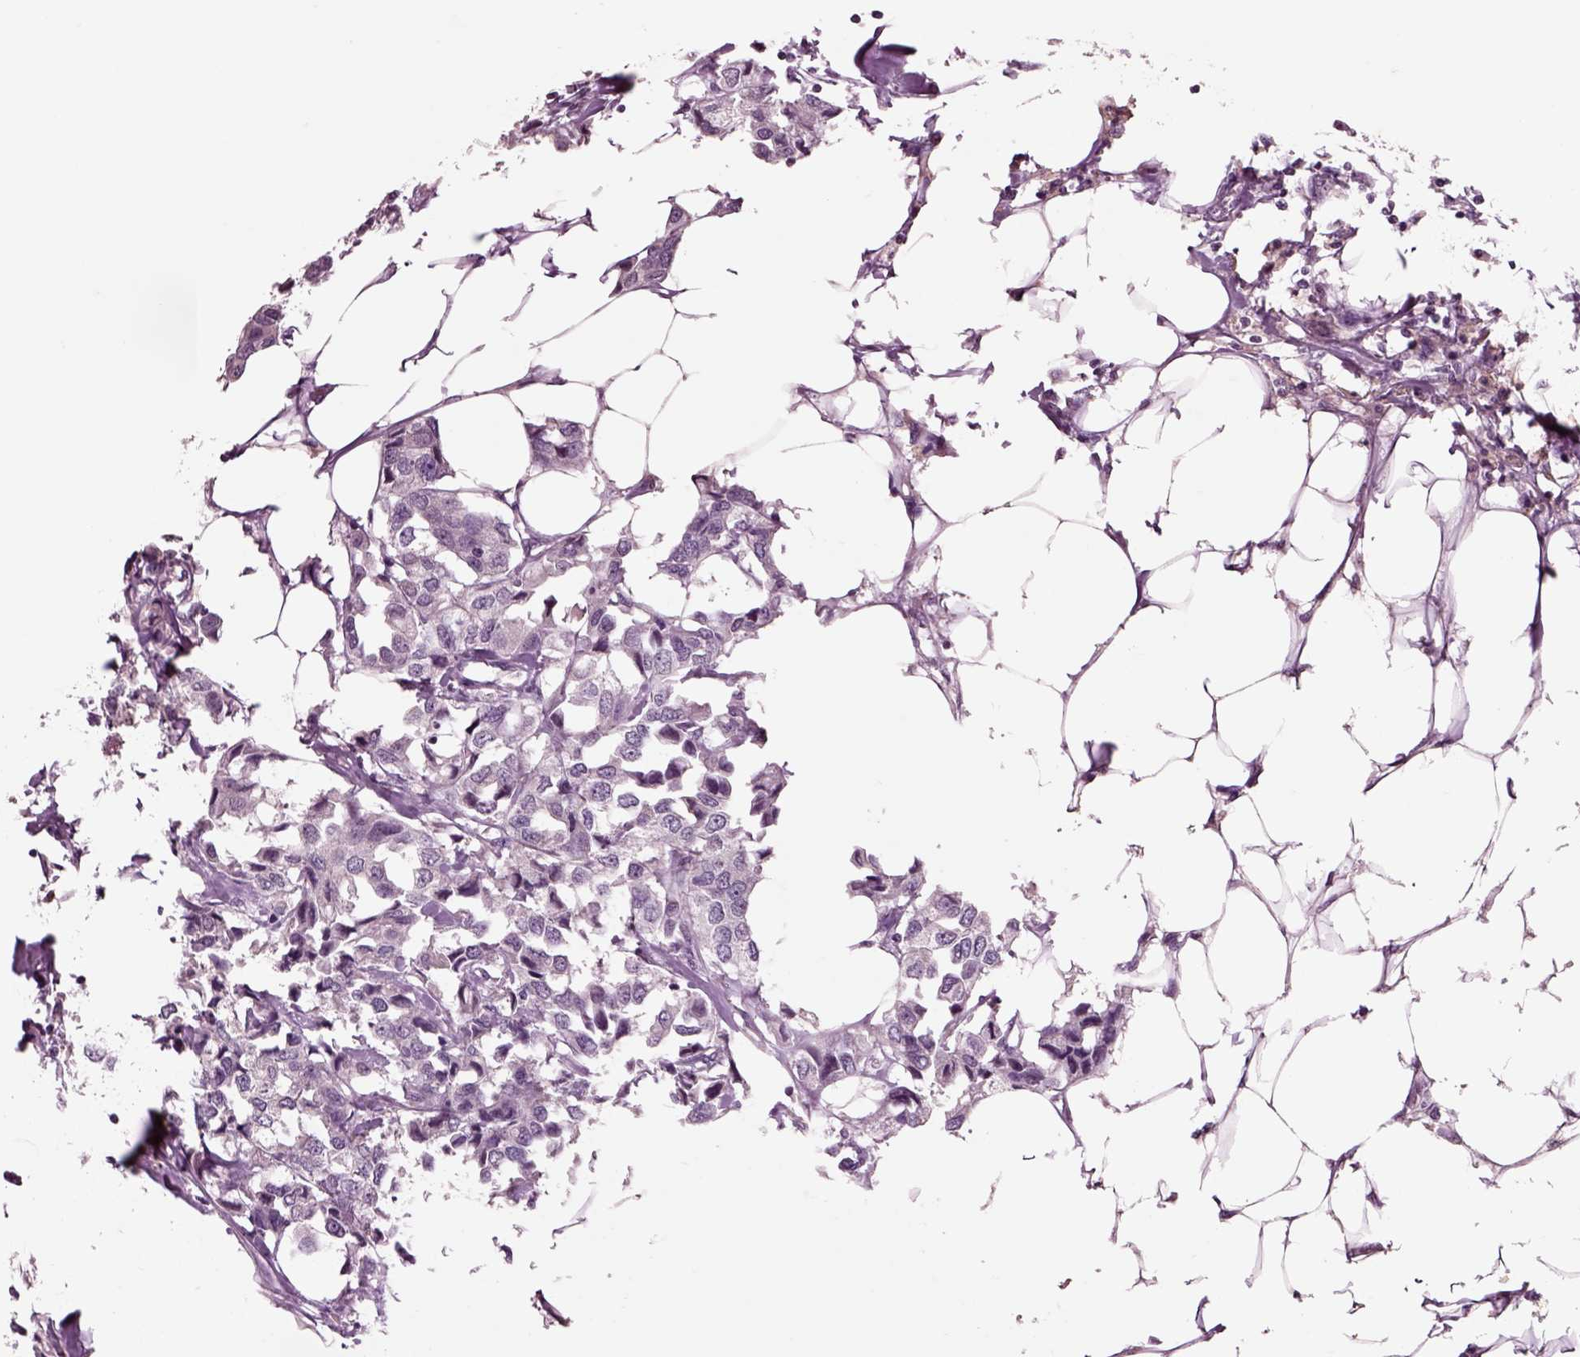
{"staining": {"intensity": "negative", "quantity": "none", "location": "none"}, "tissue": "breast cancer", "cell_type": "Tumor cells", "image_type": "cancer", "snomed": [{"axis": "morphology", "description": "Duct carcinoma"}, {"axis": "topography", "description": "Breast"}], "caption": "This is a image of immunohistochemistry staining of breast cancer (intraductal carcinoma), which shows no expression in tumor cells. (DAB (3,3'-diaminobenzidine) immunohistochemistry (IHC) with hematoxylin counter stain).", "gene": "CHGB", "patient": {"sex": "female", "age": 80}}